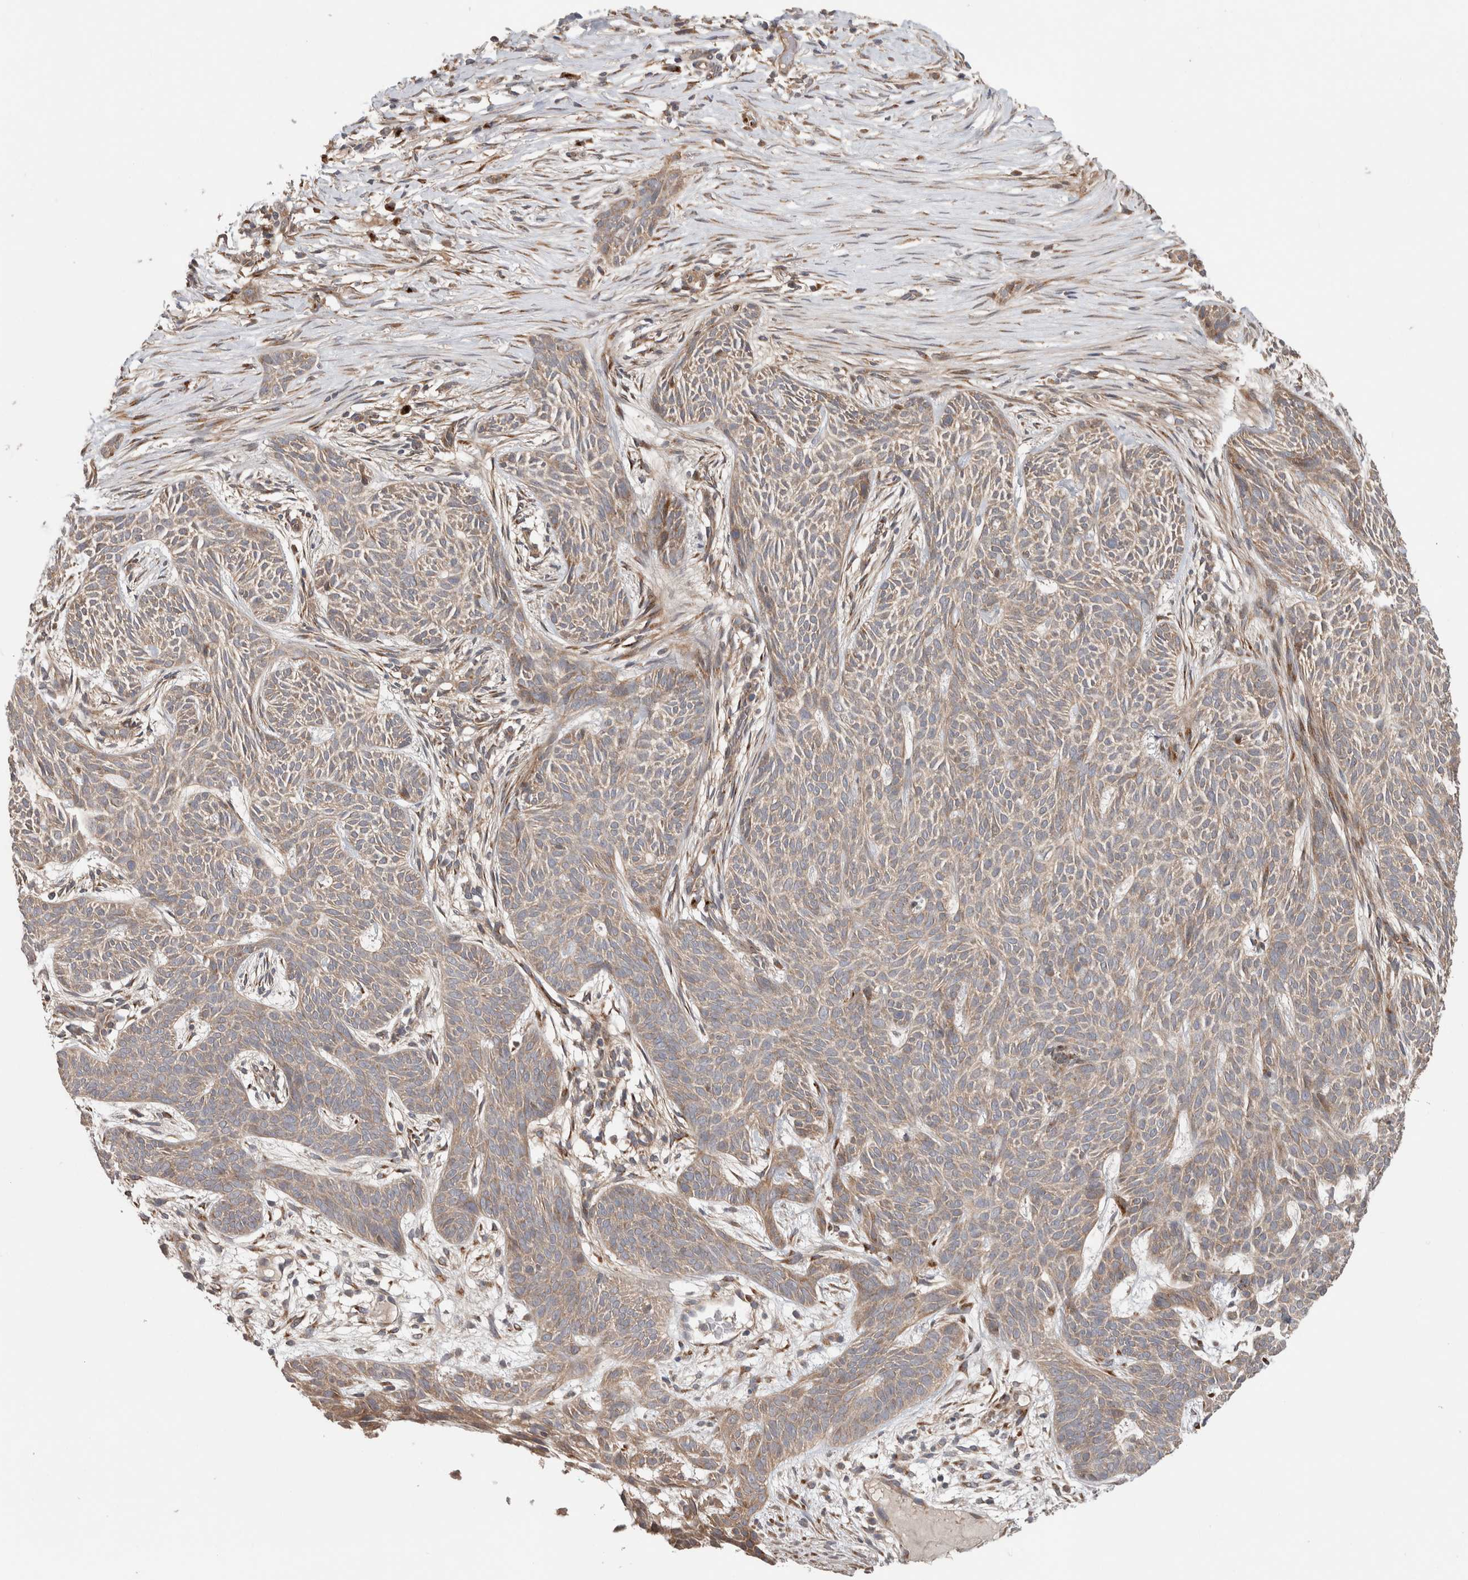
{"staining": {"intensity": "moderate", "quantity": ">75%", "location": "cytoplasmic/membranous"}, "tissue": "skin cancer", "cell_type": "Tumor cells", "image_type": "cancer", "snomed": [{"axis": "morphology", "description": "Basal cell carcinoma"}, {"axis": "topography", "description": "Skin"}], "caption": "This histopathology image demonstrates immunohistochemistry staining of human skin cancer (basal cell carcinoma), with medium moderate cytoplasmic/membranous positivity in about >75% of tumor cells.", "gene": "TRIM5", "patient": {"sex": "female", "age": 59}}